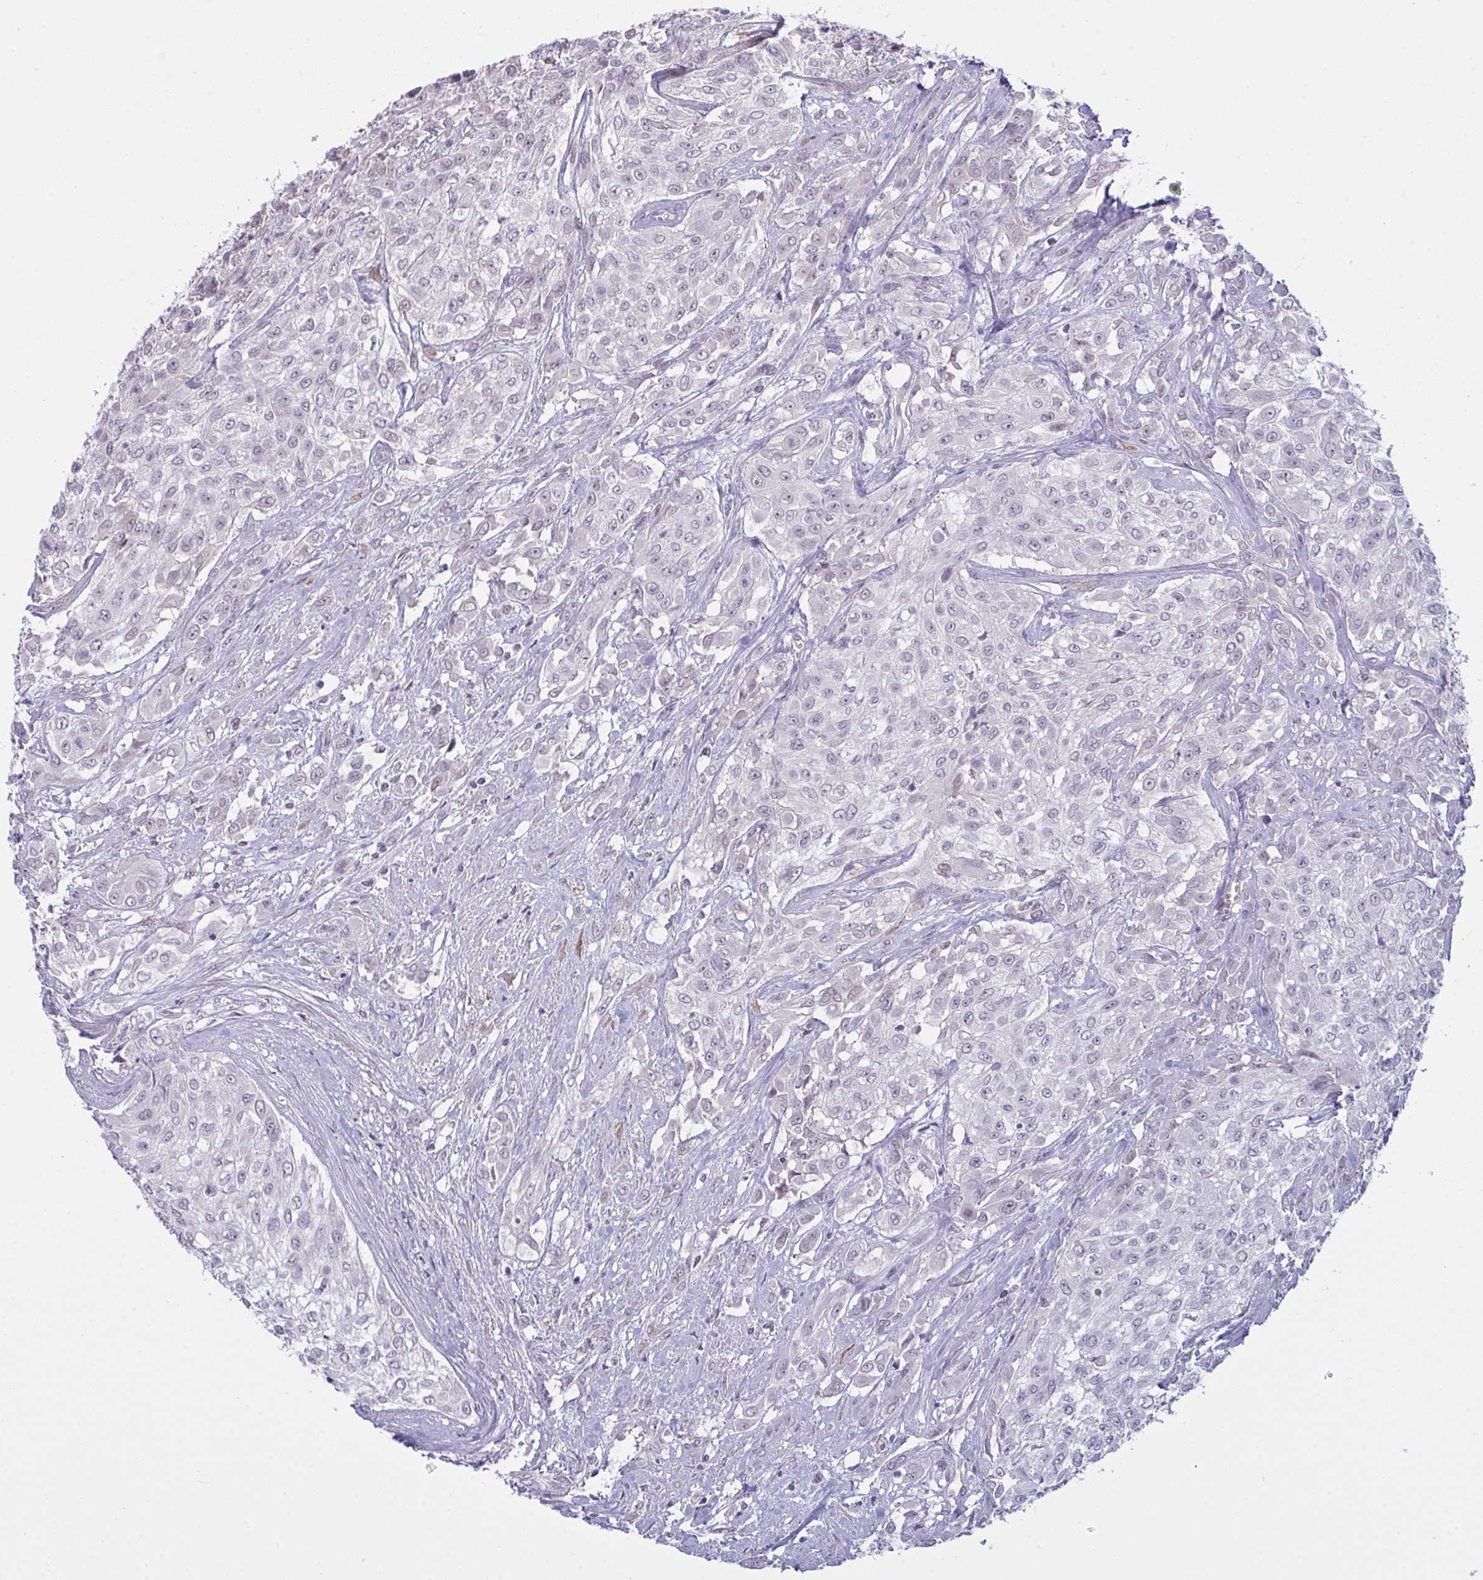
{"staining": {"intensity": "negative", "quantity": "none", "location": "none"}, "tissue": "urothelial cancer", "cell_type": "Tumor cells", "image_type": "cancer", "snomed": [{"axis": "morphology", "description": "Urothelial carcinoma, High grade"}, {"axis": "topography", "description": "Urinary bladder"}], "caption": "Tumor cells show no significant positivity in urothelial carcinoma (high-grade).", "gene": "ZNF784", "patient": {"sex": "male", "age": 57}}